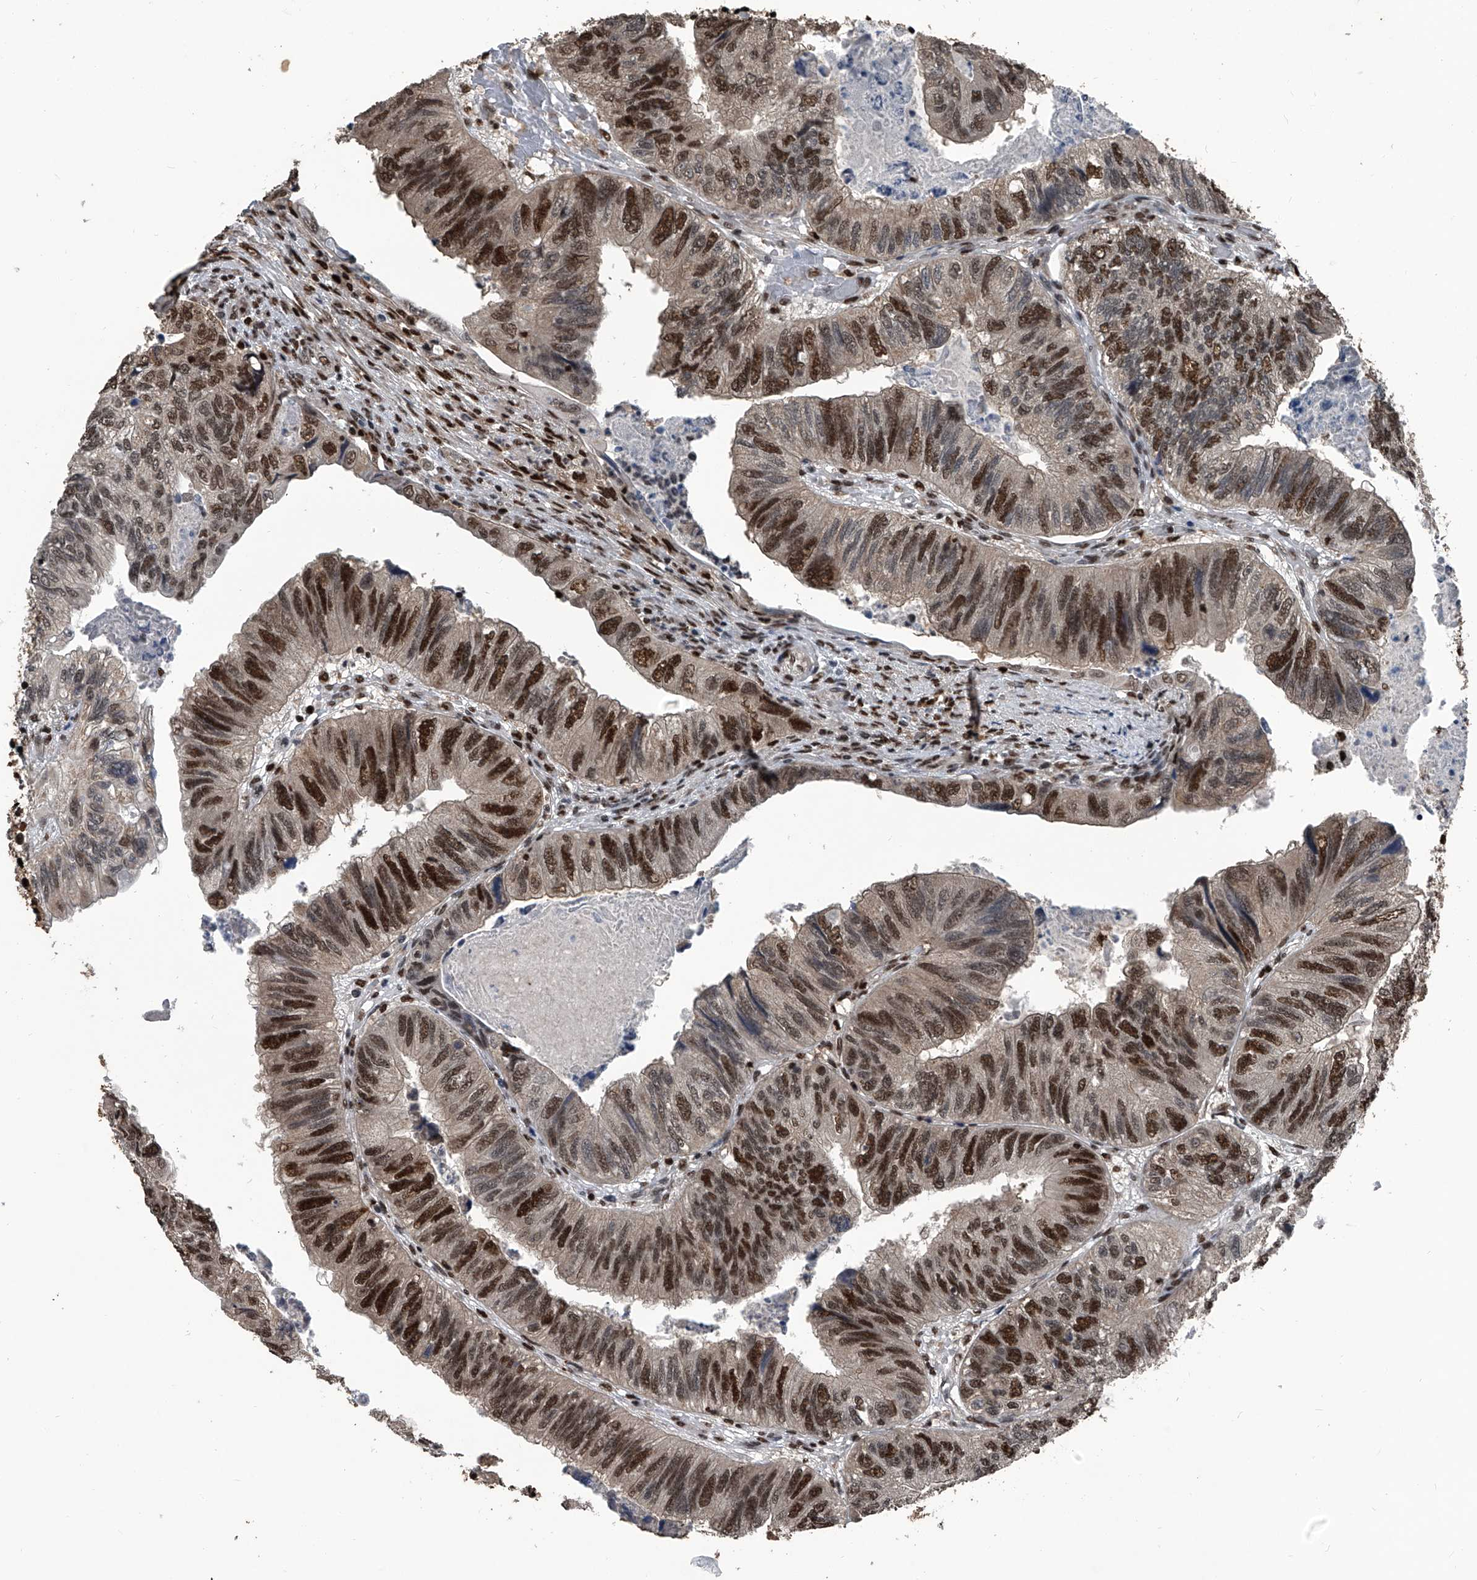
{"staining": {"intensity": "strong", "quantity": ">75%", "location": "nuclear"}, "tissue": "colorectal cancer", "cell_type": "Tumor cells", "image_type": "cancer", "snomed": [{"axis": "morphology", "description": "Adenocarcinoma, NOS"}, {"axis": "topography", "description": "Rectum"}], "caption": "Approximately >75% of tumor cells in colorectal adenocarcinoma display strong nuclear protein expression as visualized by brown immunohistochemical staining.", "gene": "FKBP5", "patient": {"sex": "male", "age": 63}}